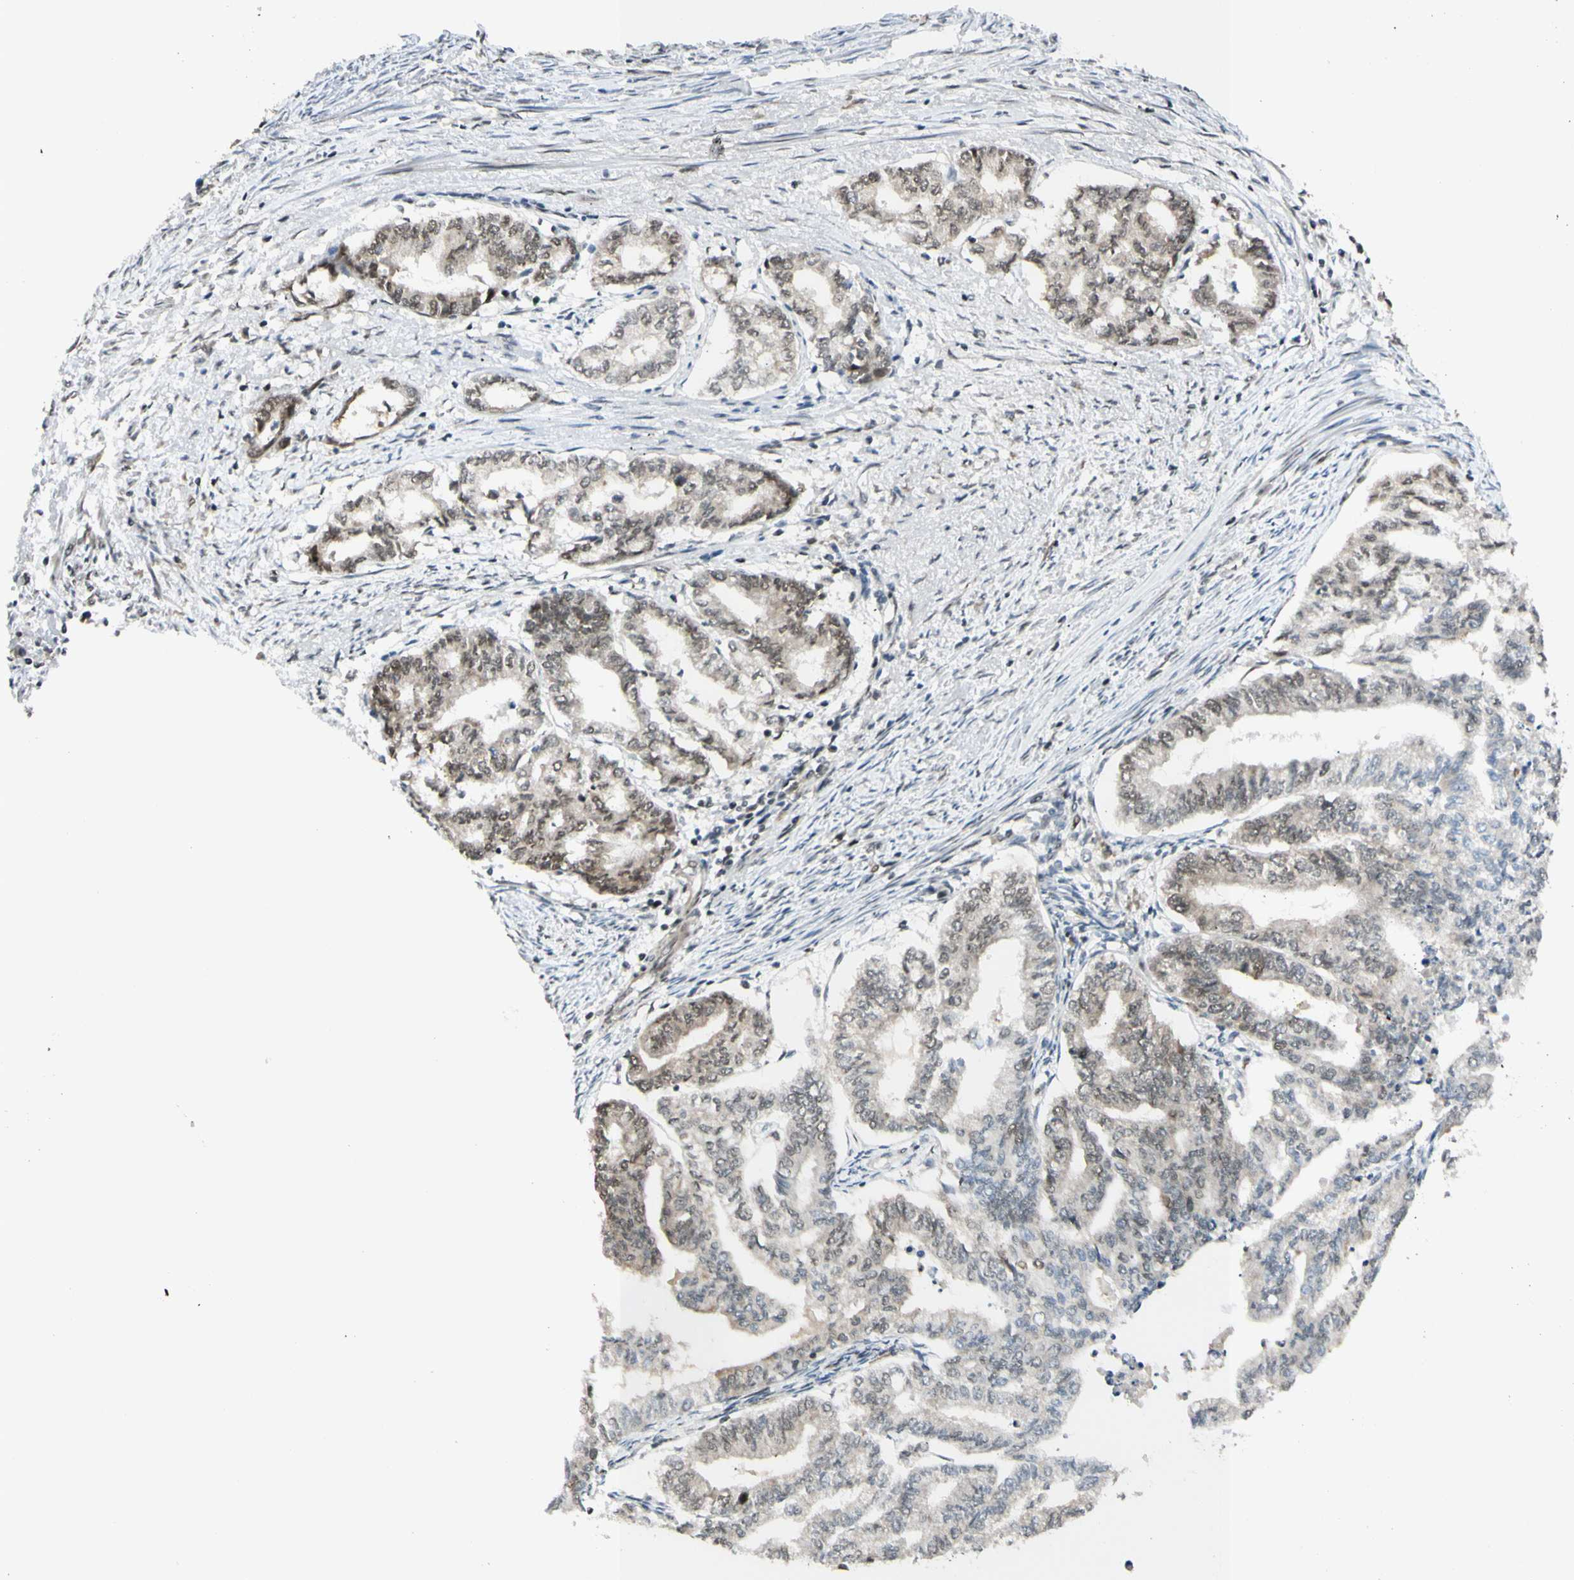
{"staining": {"intensity": "weak", "quantity": ">75%", "location": "cytoplasmic/membranous"}, "tissue": "endometrial cancer", "cell_type": "Tumor cells", "image_type": "cancer", "snomed": [{"axis": "morphology", "description": "Adenocarcinoma, NOS"}, {"axis": "topography", "description": "Endometrium"}], "caption": "Immunohistochemical staining of endometrial adenocarcinoma exhibits weak cytoplasmic/membranous protein expression in about >75% of tumor cells.", "gene": "BRMS1", "patient": {"sex": "female", "age": 79}}